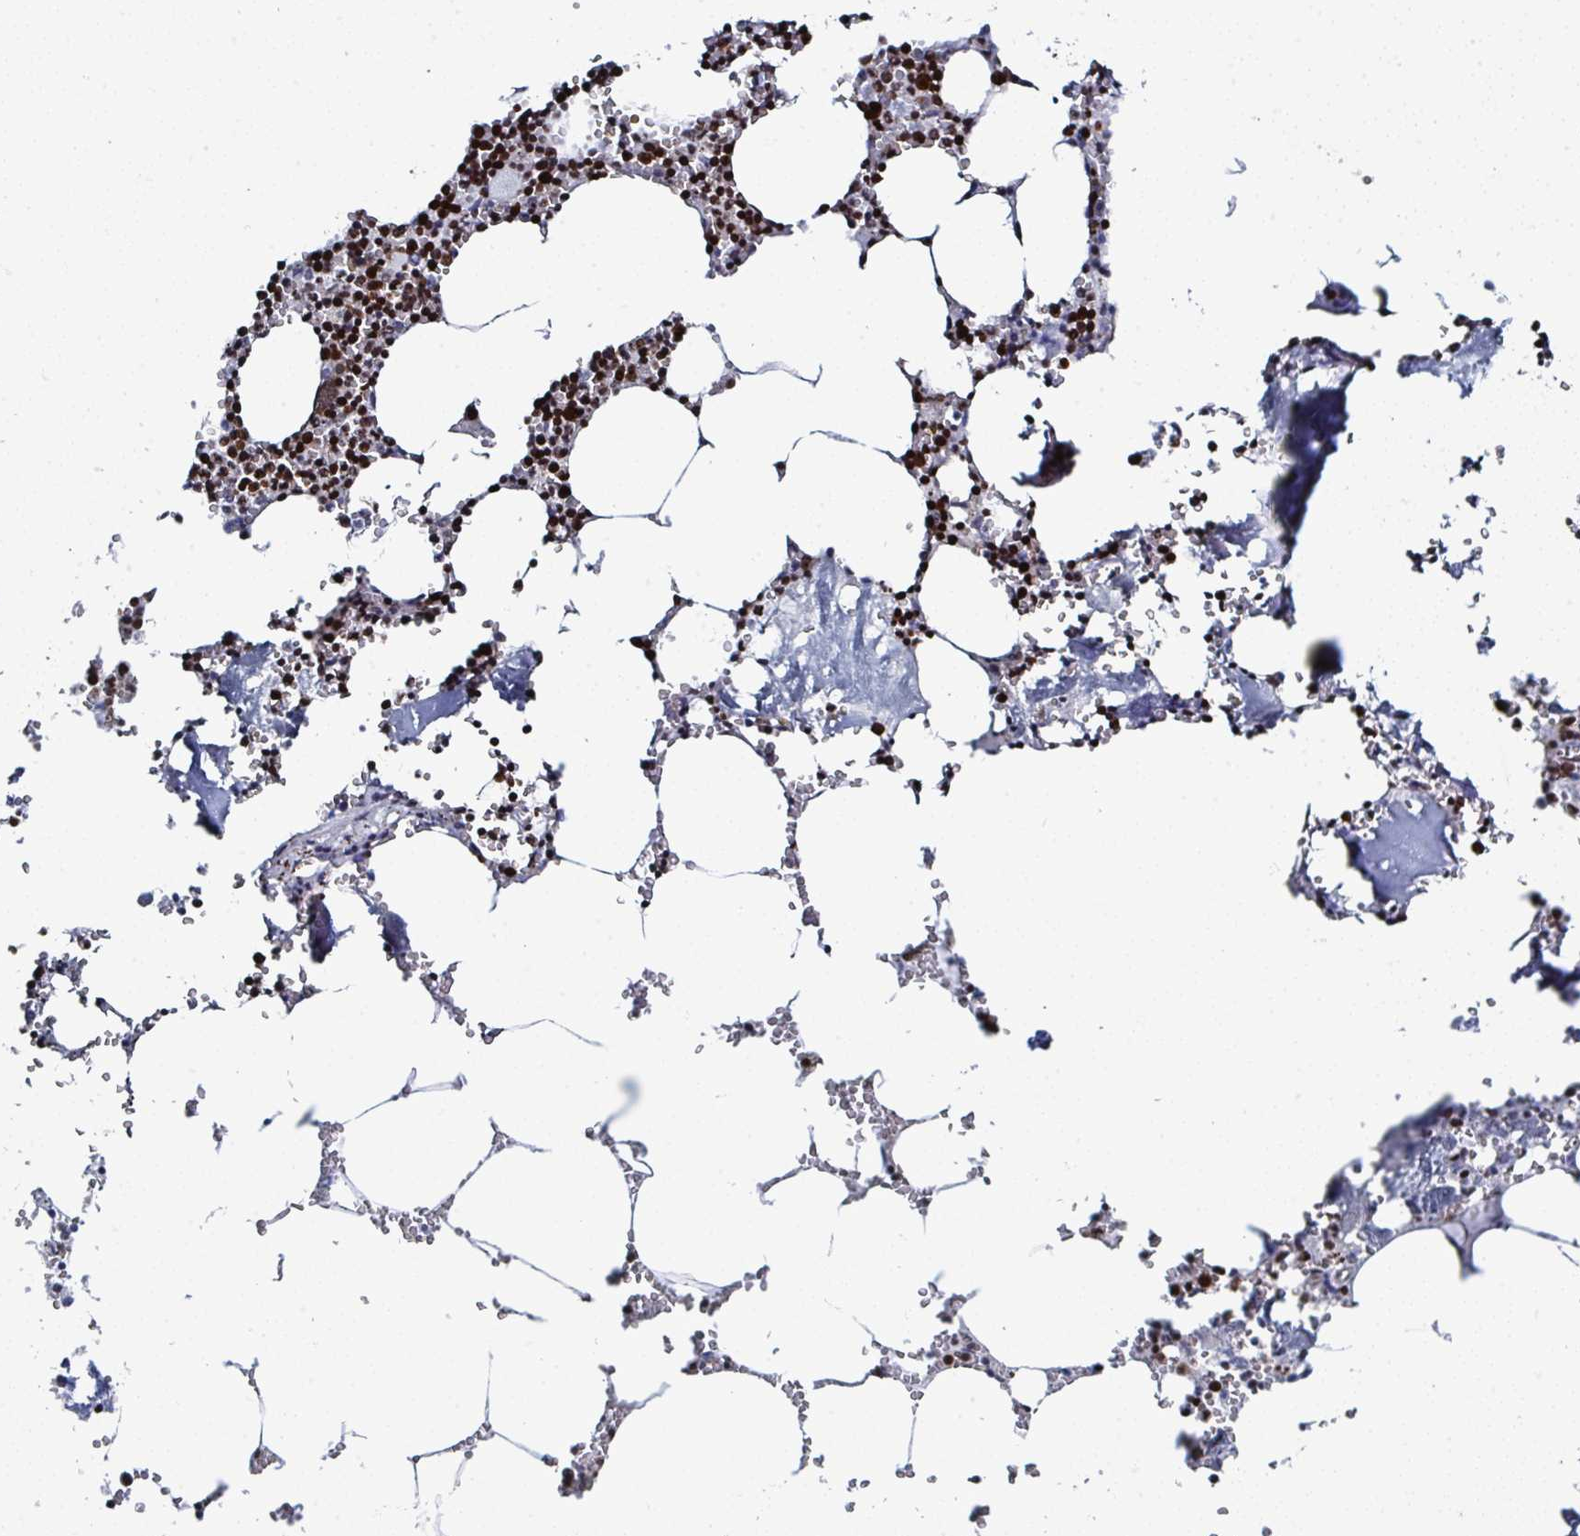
{"staining": {"intensity": "strong", "quantity": ">75%", "location": "nuclear"}, "tissue": "bone marrow", "cell_type": "Hematopoietic cells", "image_type": "normal", "snomed": [{"axis": "morphology", "description": "Normal tissue, NOS"}, {"axis": "topography", "description": "Bone marrow"}], "caption": "Immunohistochemistry (IHC) of normal bone marrow reveals high levels of strong nuclear positivity in about >75% of hematopoietic cells. The staining was performed using DAB (3,3'-diaminobenzidine), with brown indicating positive protein expression. Nuclei are stained blue with hematoxylin.", "gene": "GAR1", "patient": {"sex": "male", "age": 54}}